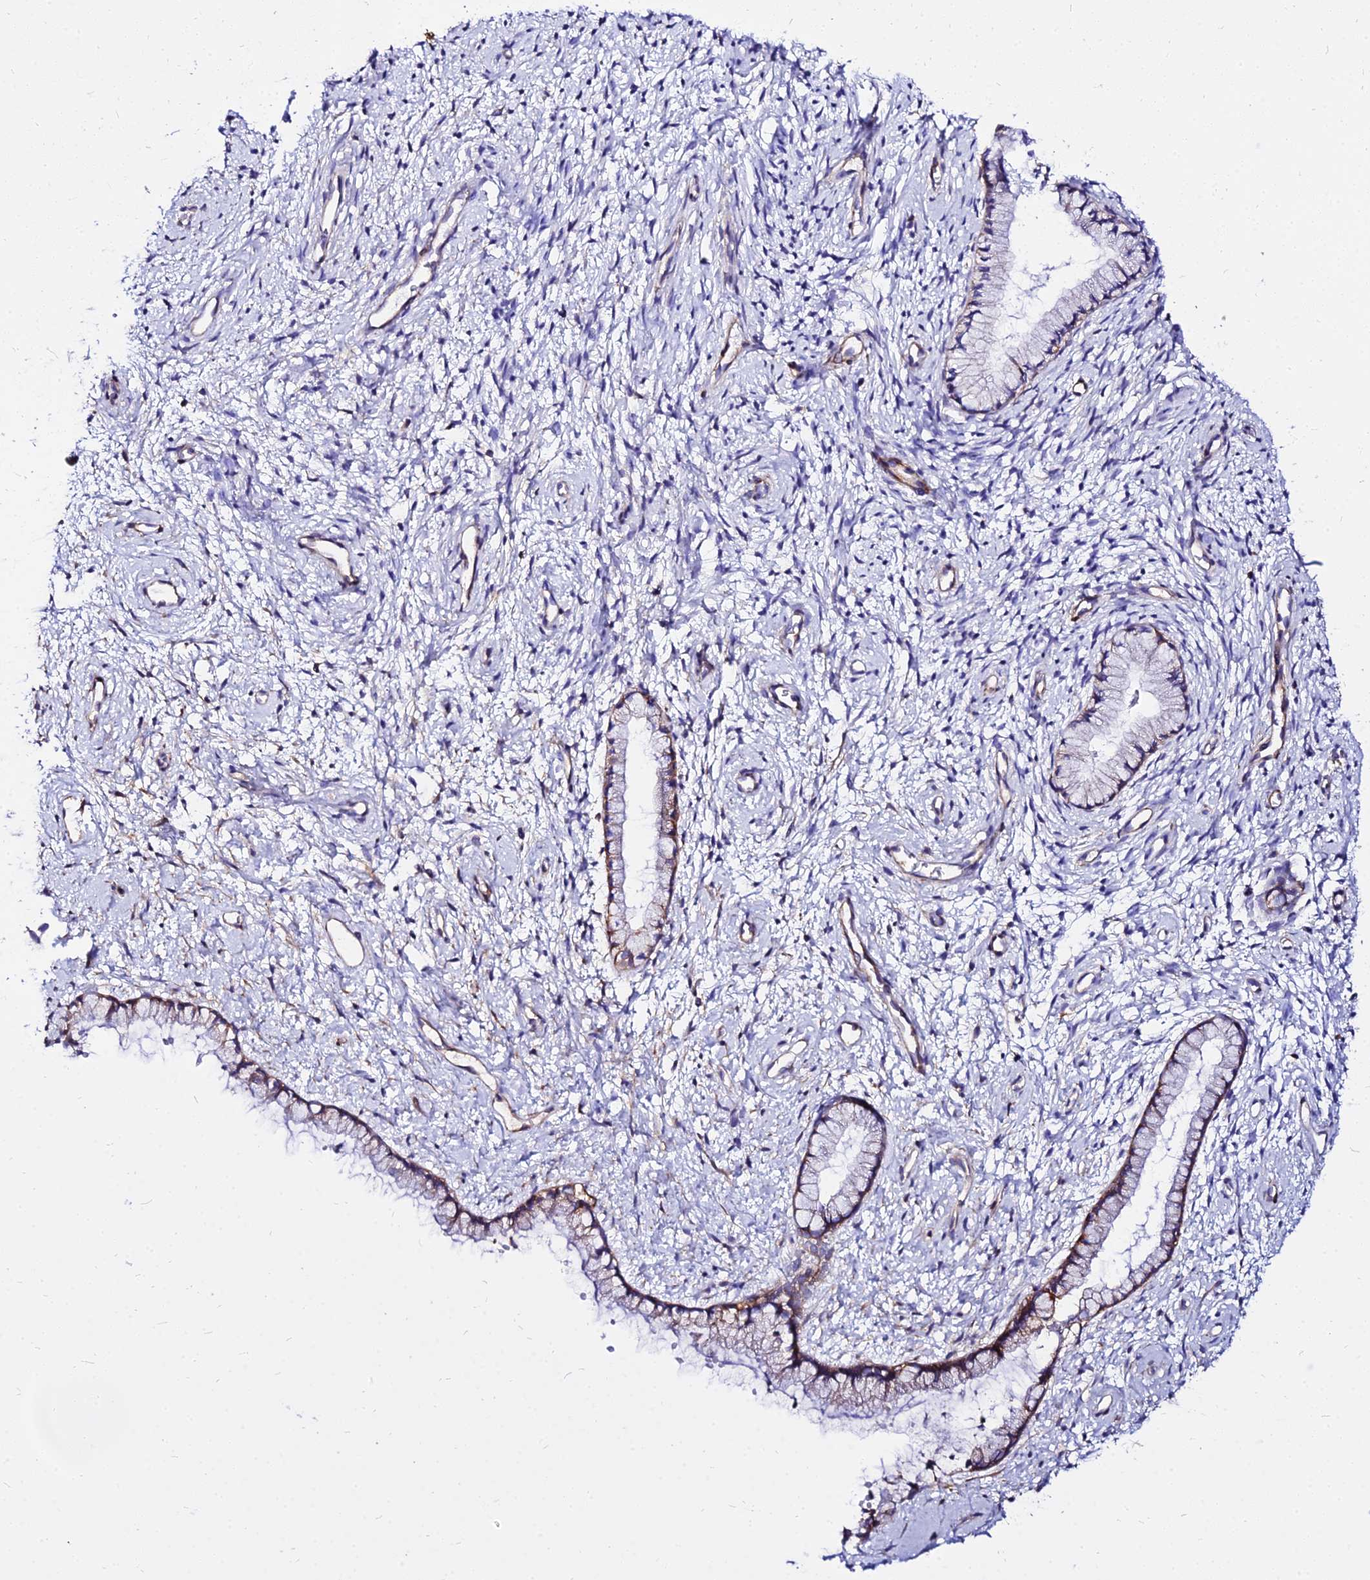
{"staining": {"intensity": "moderate", "quantity": "25%-75%", "location": "cytoplasmic/membranous"}, "tissue": "cervix", "cell_type": "Glandular cells", "image_type": "normal", "snomed": [{"axis": "morphology", "description": "Normal tissue, NOS"}, {"axis": "topography", "description": "Cervix"}], "caption": "Benign cervix exhibits moderate cytoplasmic/membranous expression in about 25%-75% of glandular cells.", "gene": "CSRP1", "patient": {"sex": "female", "age": 57}}